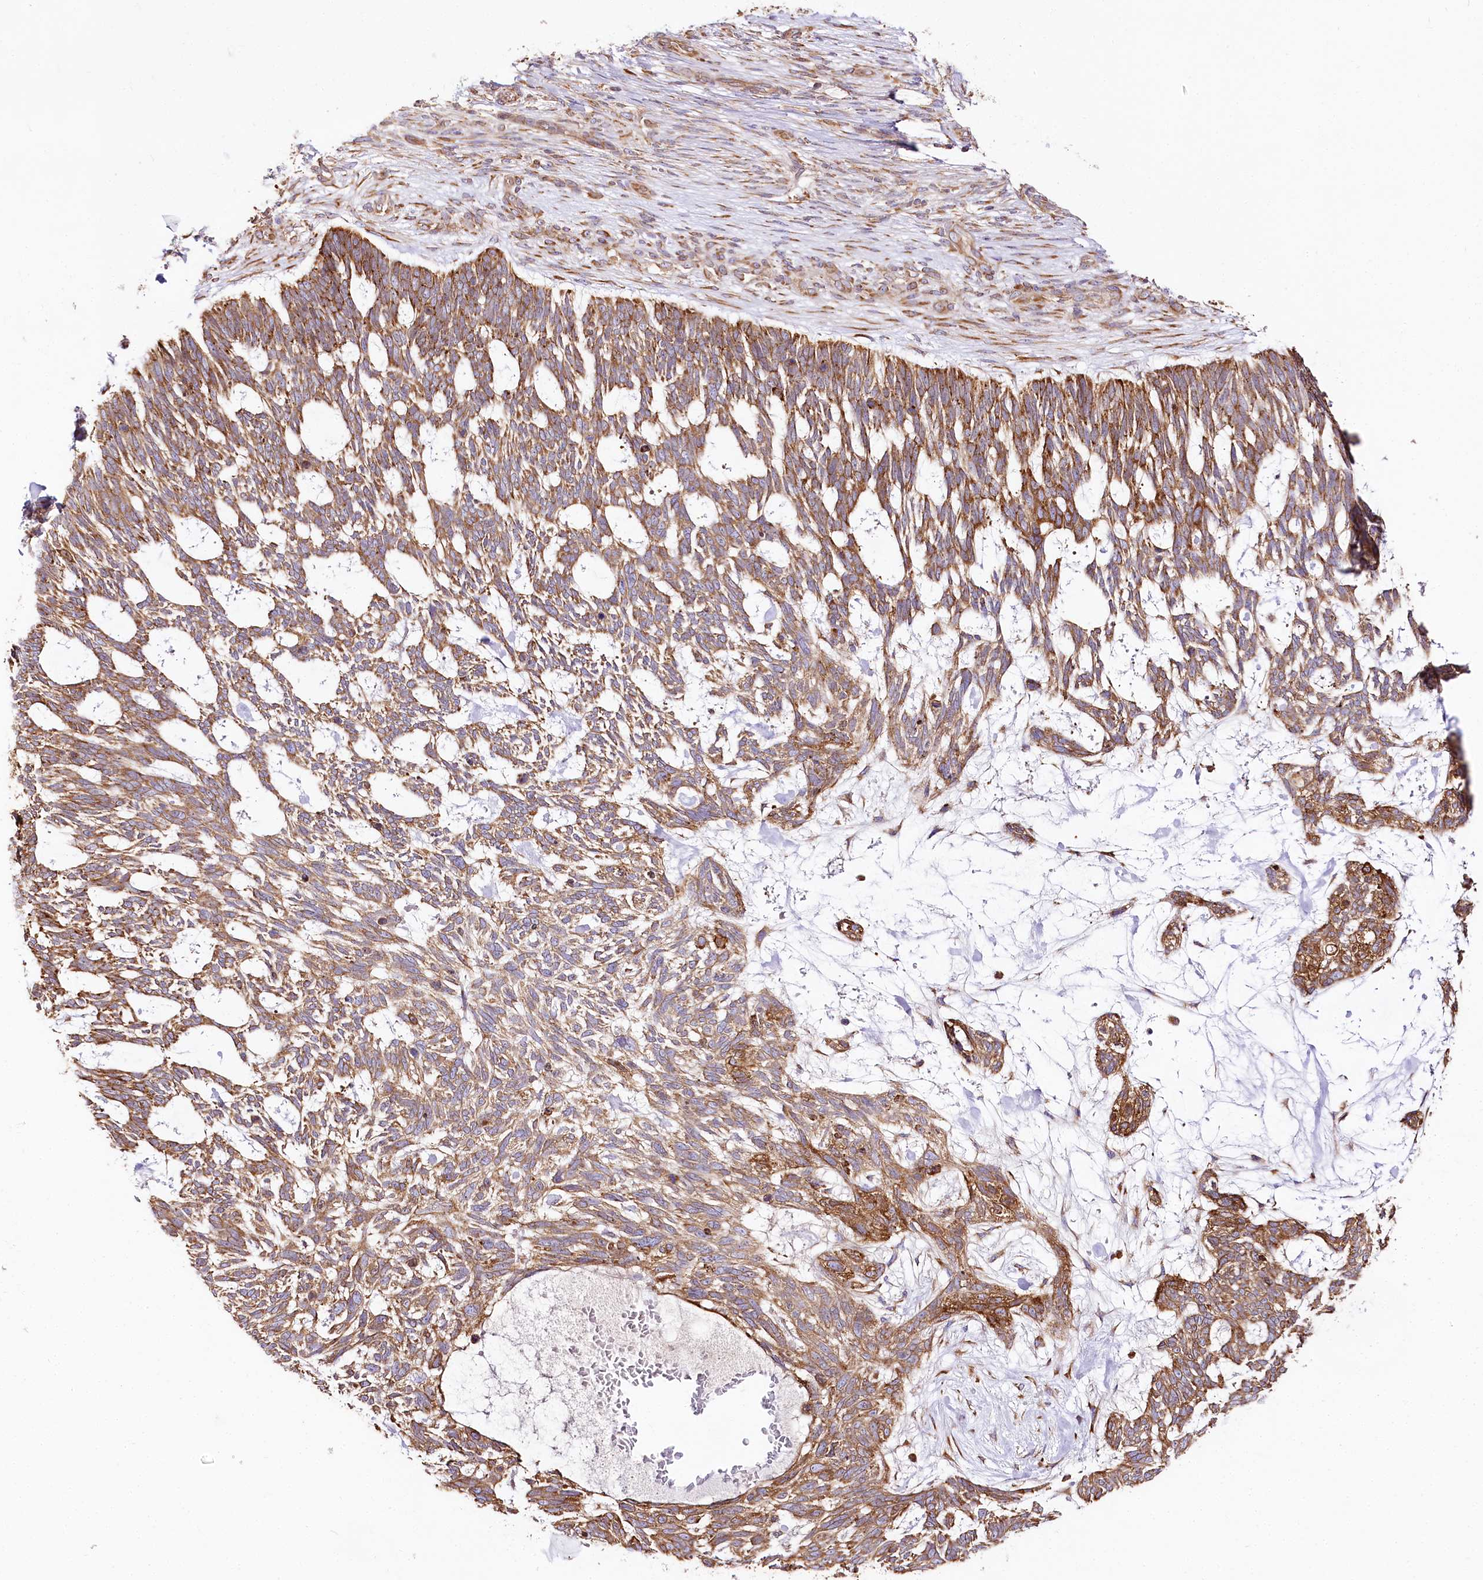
{"staining": {"intensity": "moderate", "quantity": ">75%", "location": "cytoplasmic/membranous"}, "tissue": "skin cancer", "cell_type": "Tumor cells", "image_type": "cancer", "snomed": [{"axis": "morphology", "description": "Basal cell carcinoma"}, {"axis": "topography", "description": "Skin"}], "caption": "The photomicrograph displays immunohistochemical staining of basal cell carcinoma (skin). There is moderate cytoplasmic/membranous expression is seen in about >75% of tumor cells.", "gene": "CNPY2", "patient": {"sex": "male", "age": 88}}